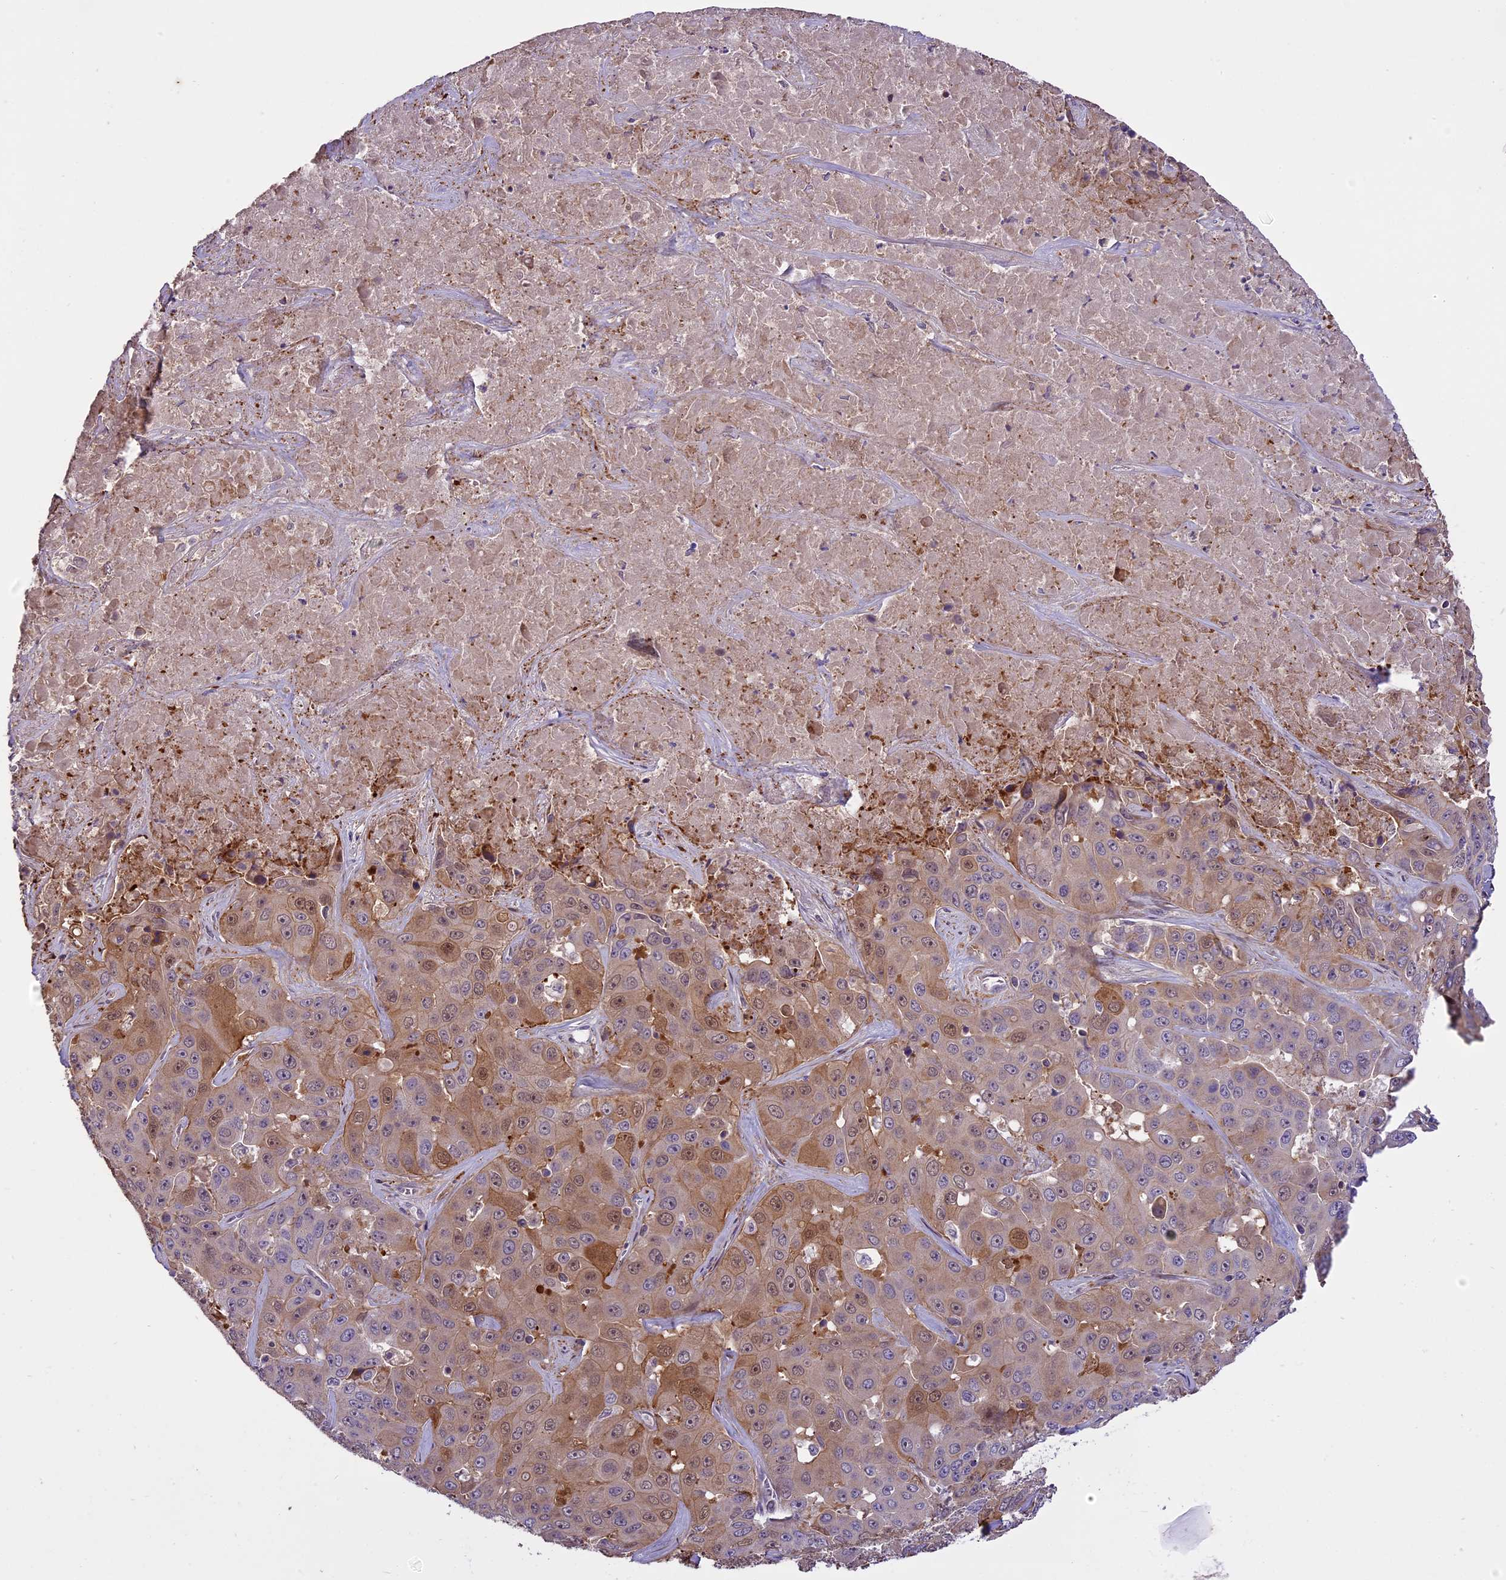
{"staining": {"intensity": "moderate", "quantity": "25%-75%", "location": "cytoplasmic/membranous,nuclear"}, "tissue": "liver cancer", "cell_type": "Tumor cells", "image_type": "cancer", "snomed": [{"axis": "morphology", "description": "Cholangiocarcinoma"}, {"axis": "topography", "description": "Liver"}], "caption": "Liver cancer (cholangiocarcinoma) was stained to show a protein in brown. There is medium levels of moderate cytoplasmic/membranous and nuclear staining in approximately 25%-75% of tumor cells.", "gene": "ENHO", "patient": {"sex": "female", "age": 52}}